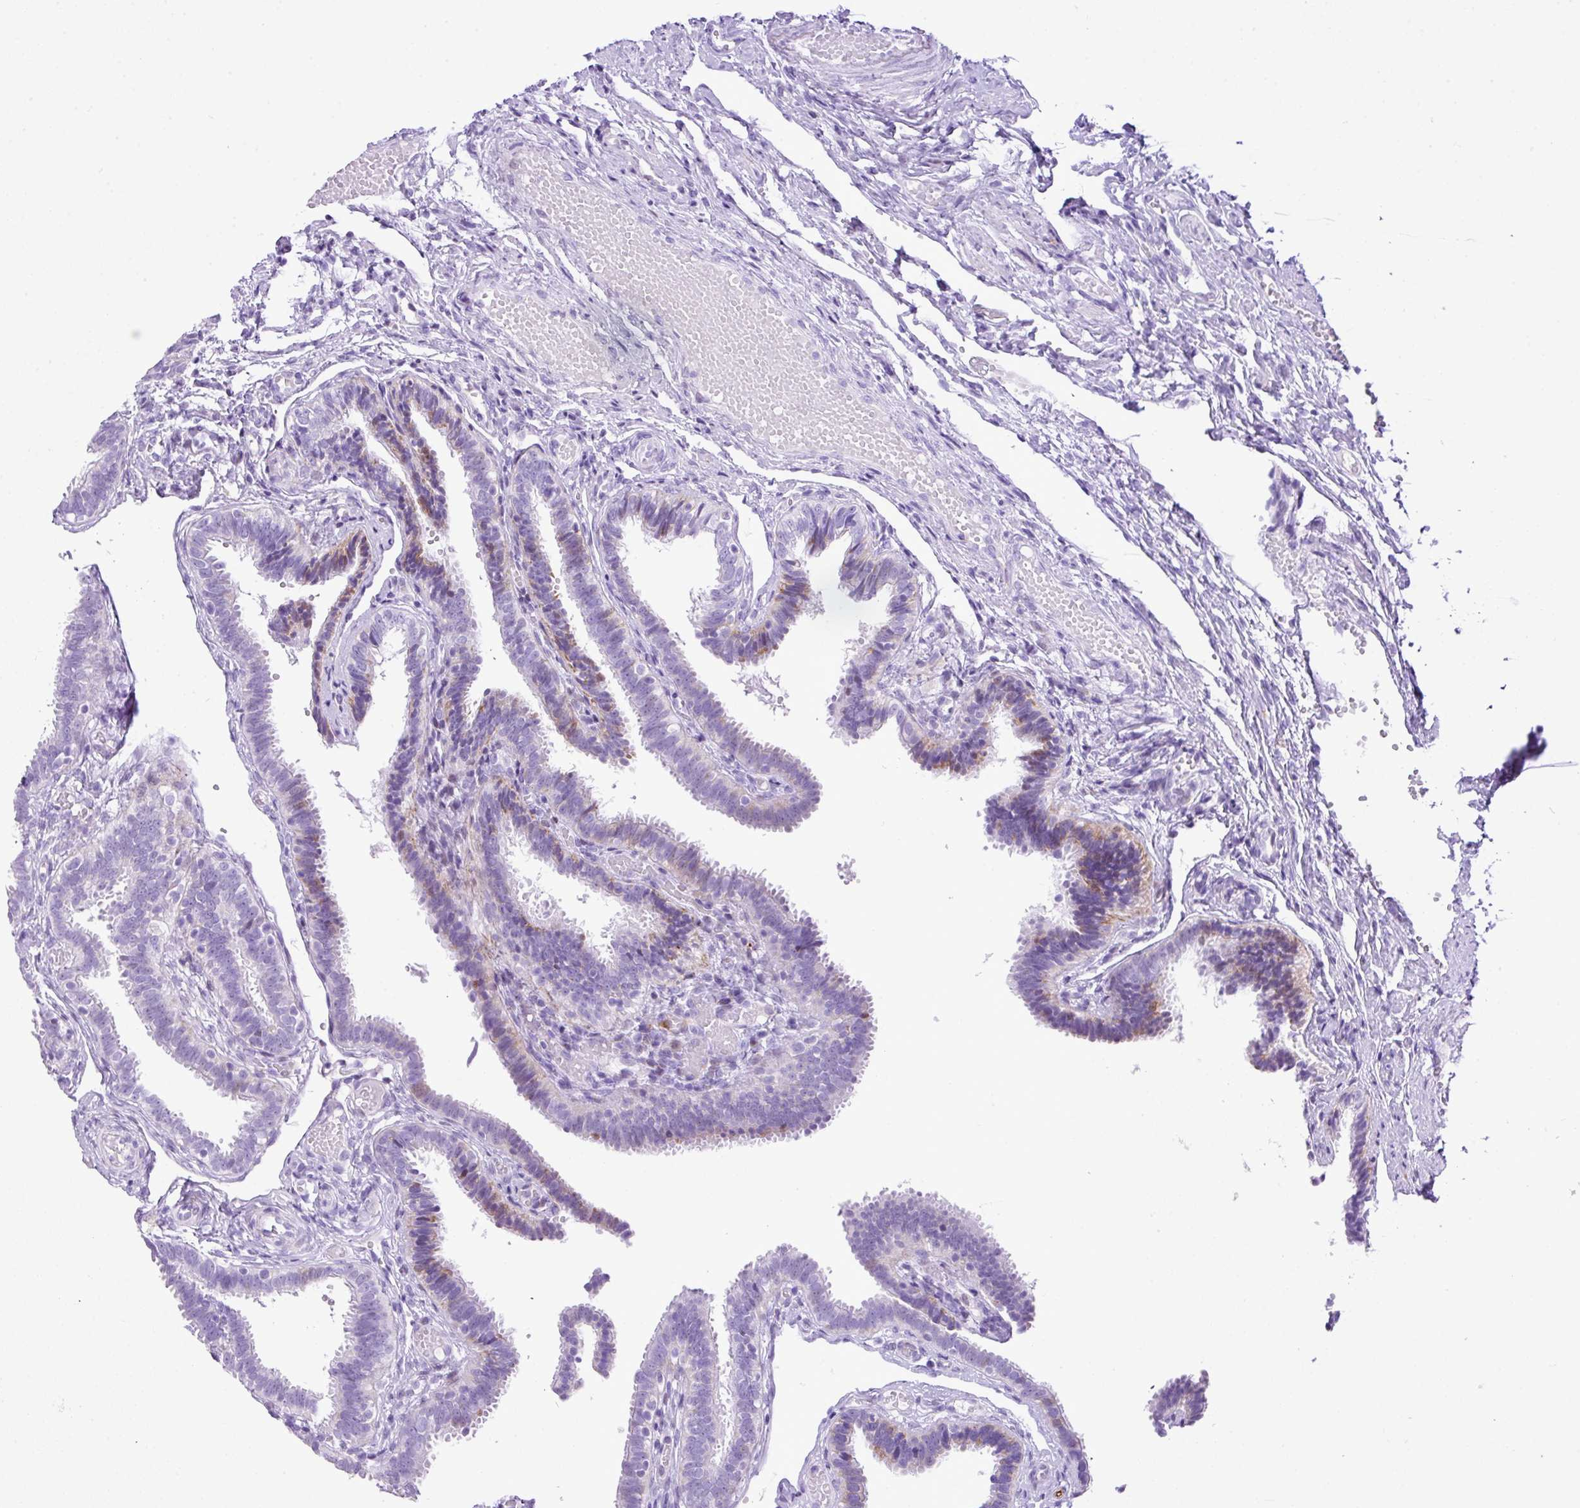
{"staining": {"intensity": "weak", "quantity": "<25%", "location": "cytoplasmic/membranous"}, "tissue": "fallopian tube", "cell_type": "Glandular cells", "image_type": "normal", "snomed": [{"axis": "morphology", "description": "Normal tissue, NOS"}, {"axis": "topography", "description": "Fallopian tube"}], "caption": "This is a histopathology image of immunohistochemistry staining of benign fallopian tube, which shows no expression in glandular cells.", "gene": "RCAN2", "patient": {"sex": "female", "age": 37}}